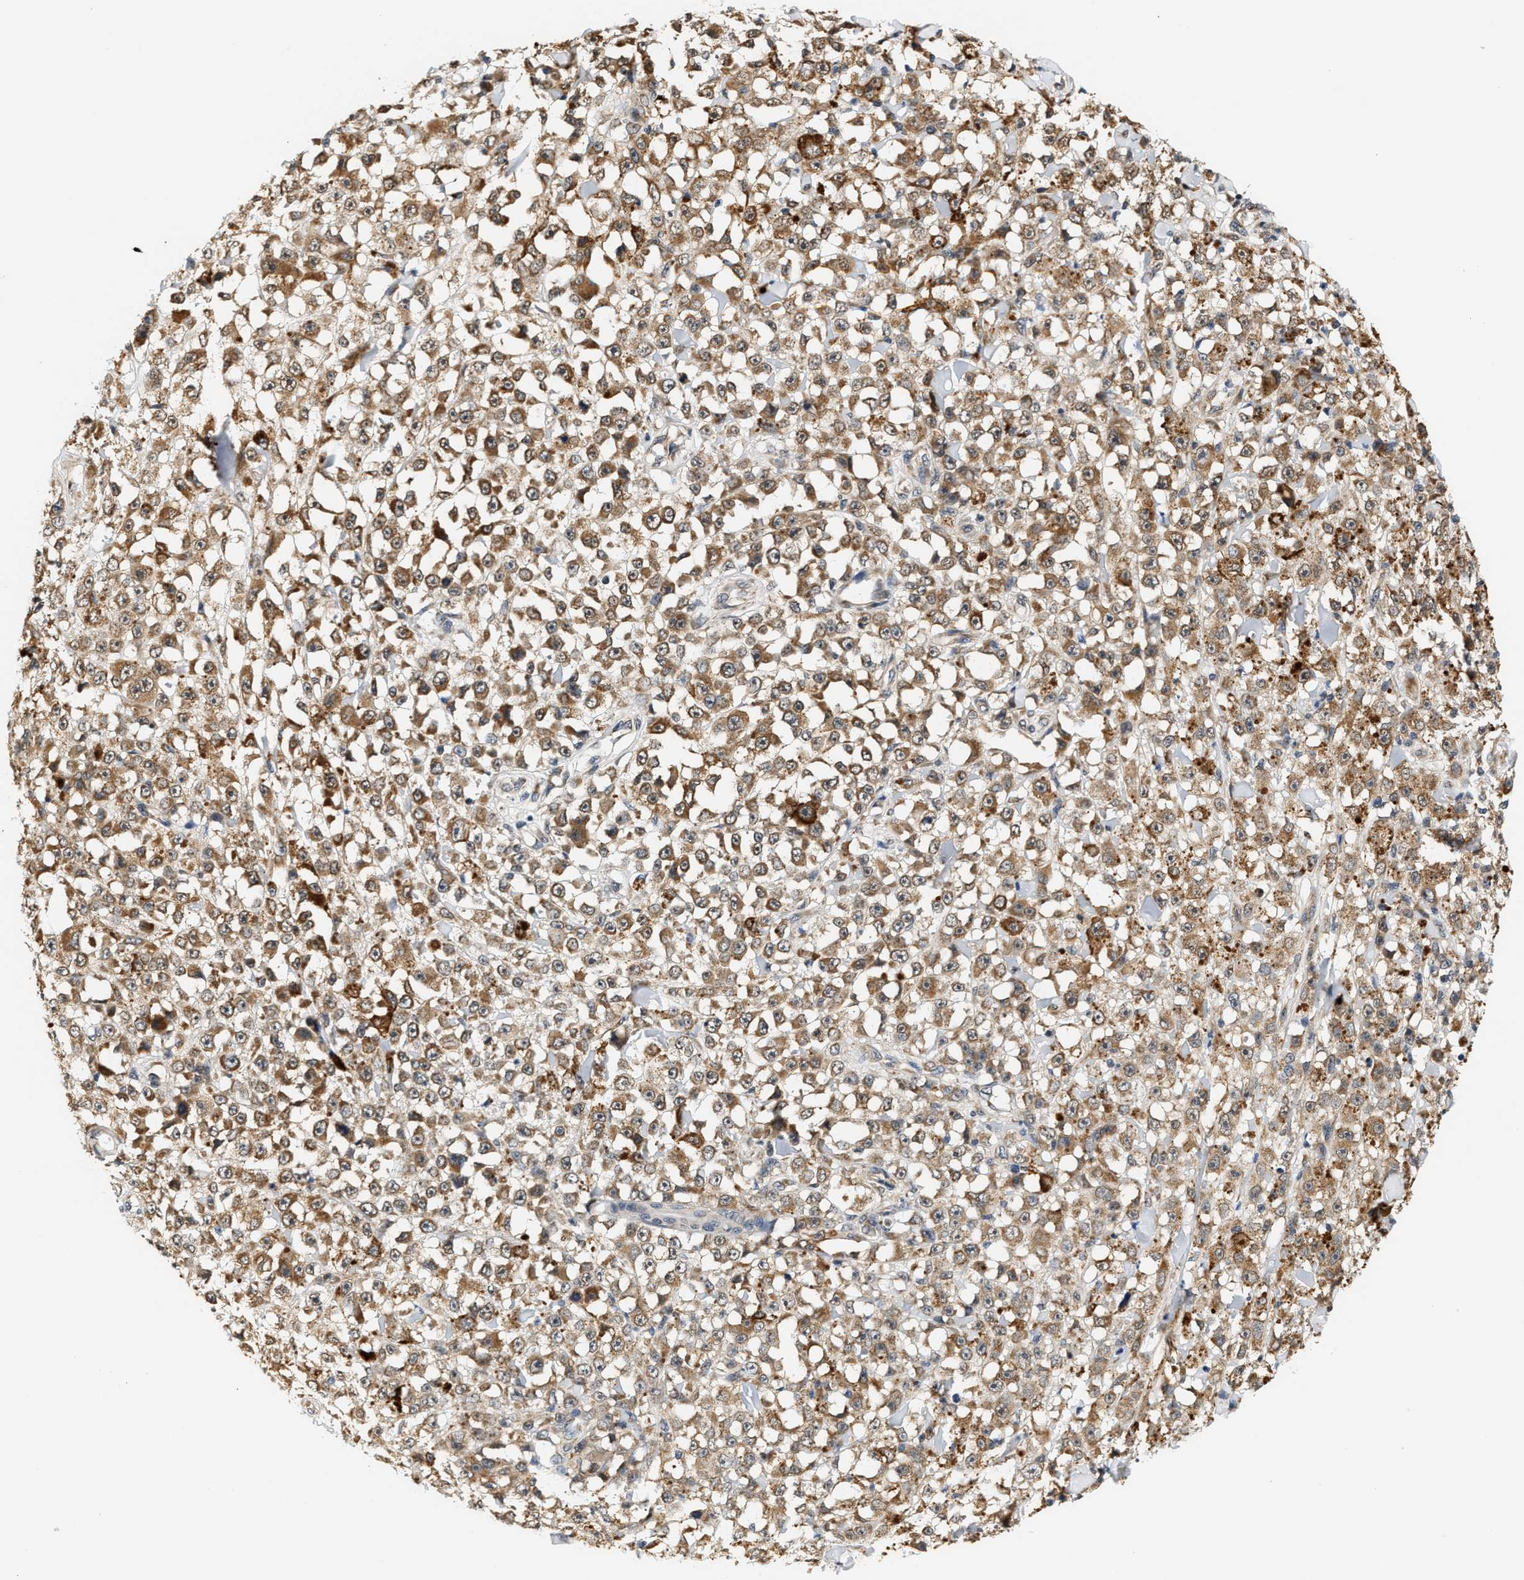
{"staining": {"intensity": "moderate", "quantity": ">75%", "location": "cytoplasmic/membranous"}, "tissue": "melanoma", "cell_type": "Tumor cells", "image_type": "cancer", "snomed": [{"axis": "morphology", "description": "Malignant melanoma, NOS"}, {"axis": "topography", "description": "Skin"}], "caption": "Immunohistochemistry (IHC) micrograph of malignant melanoma stained for a protein (brown), which reveals medium levels of moderate cytoplasmic/membranous staining in approximately >75% of tumor cells.", "gene": "GIGYF1", "patient": {"sex": "female", "age": 82}}